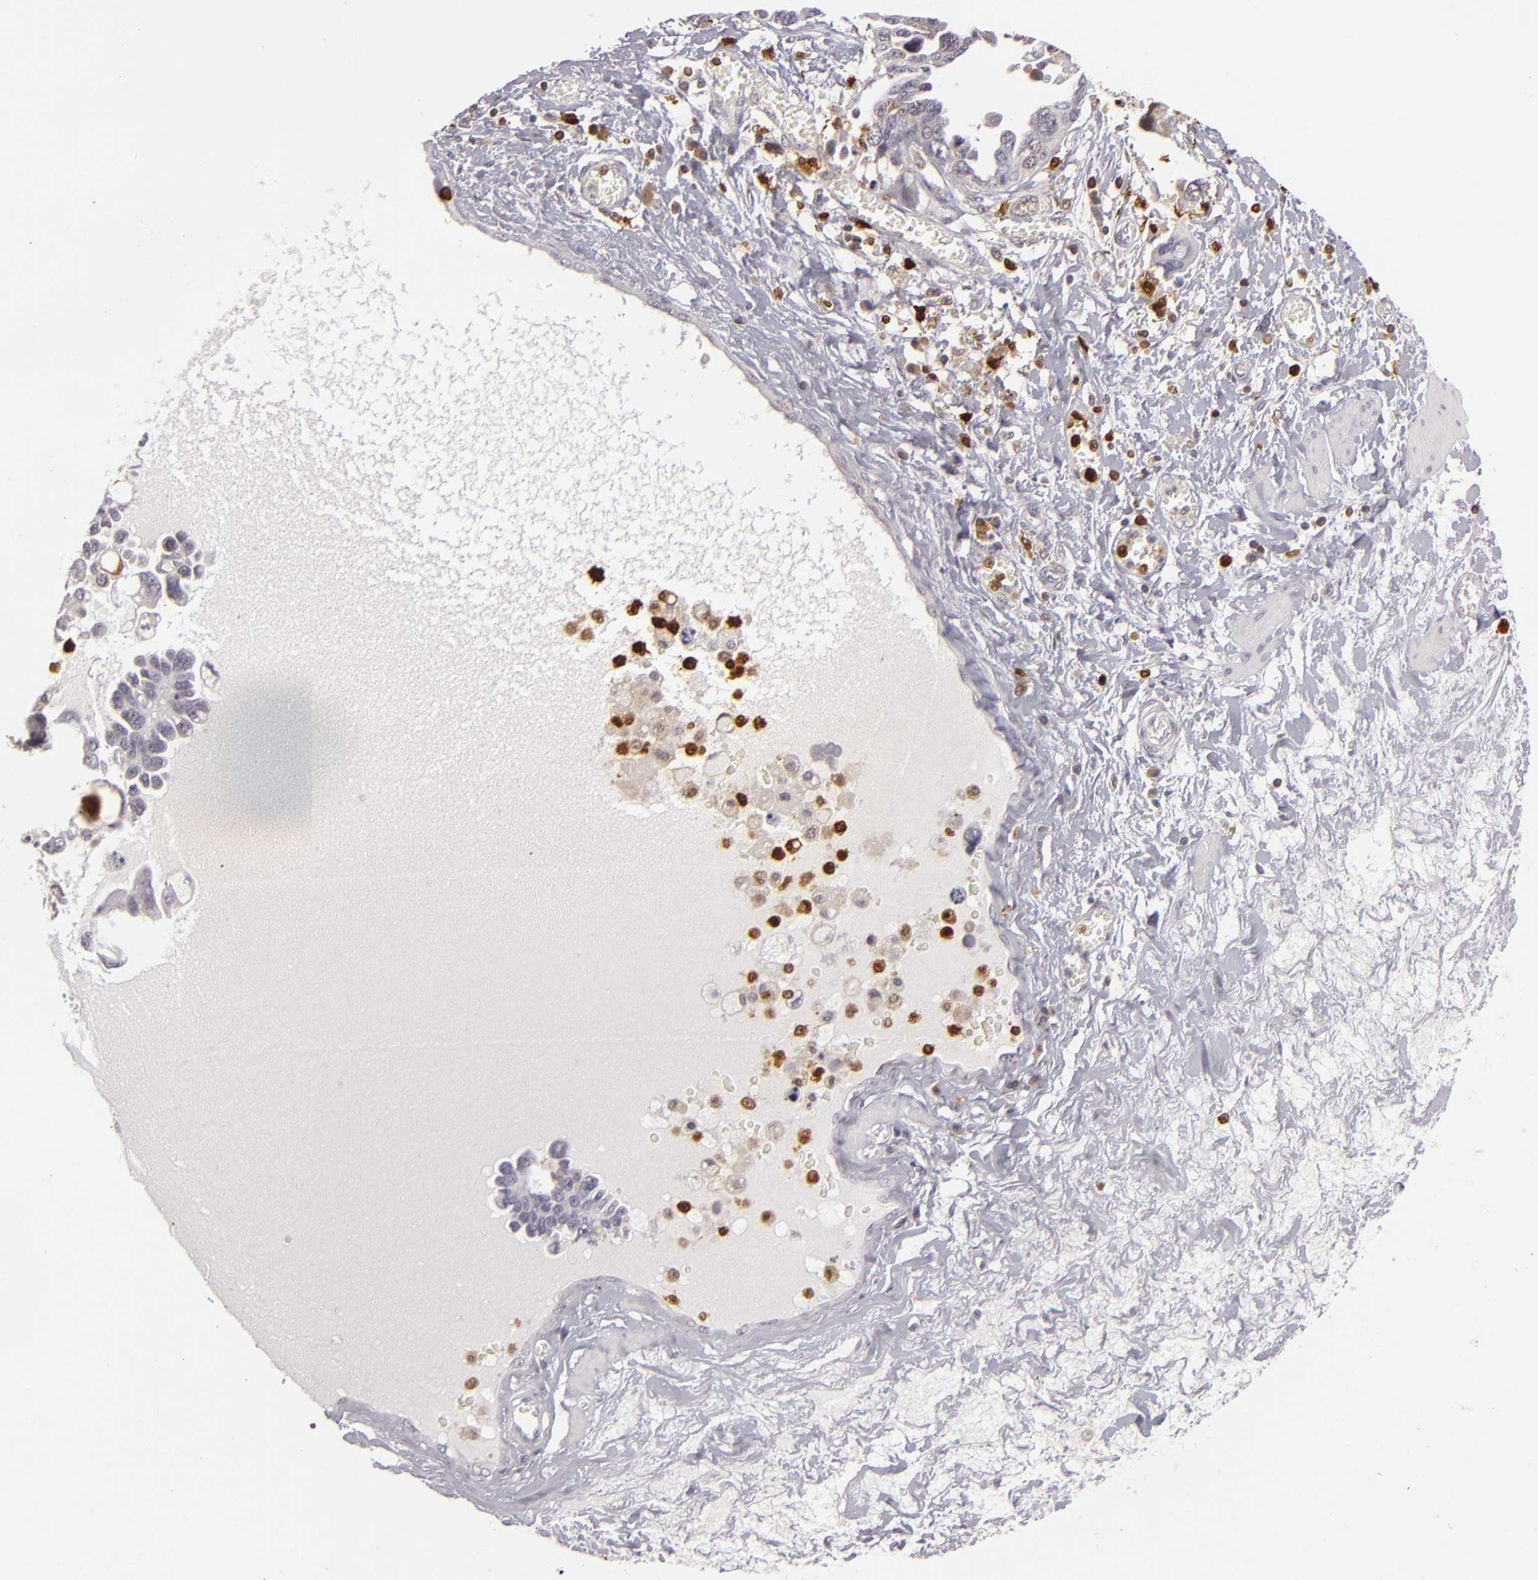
{"staining": {"intensity": "weak", "quantity": "<25%", "location": "cytoplasmic/membranous"}, "tissue": "ovarian cancer", "cell_type": "Tumor cells", "image_type": "cancer", "snomed": [{"axis": "morphology", "description": "Cystadenocarcinoma, serous, NOS"}, {"axis": "topography", "description": "Ovary"}], "caption": "Ovarian cancer (serous cystadenocarcinoma) stained for a protein using IHC demonstrates no positivity tumor cells.", "gene": "APOBEC3G", "patient": {"sex": "female", "age": 63}}